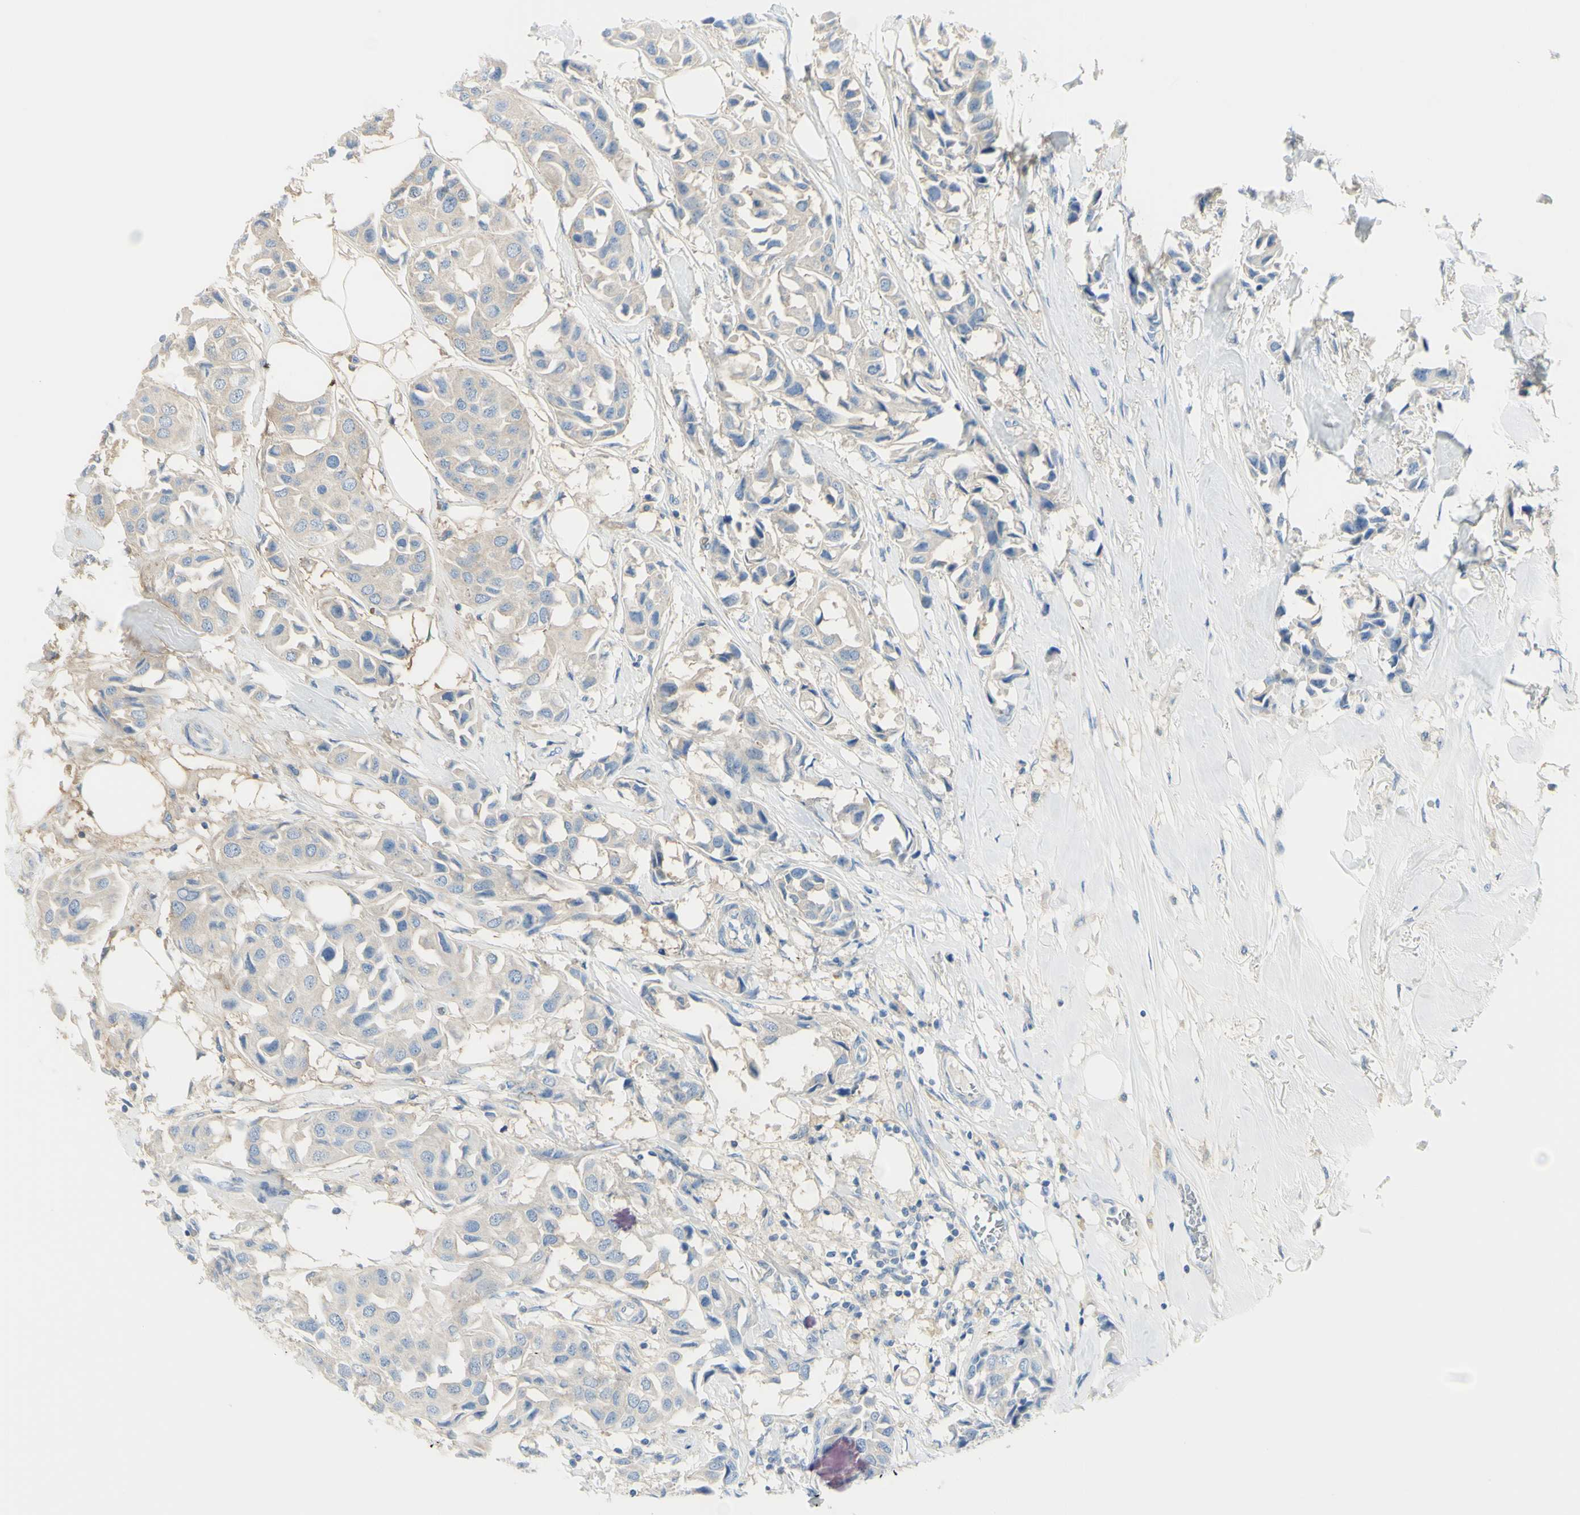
{"staining": {"intensity": "weak", "quantity": ">75%", "location": "cytoplasmic/membranous"}, "tissue": "breast cancer", "cell_type": "Tumor cells", "image_type": "cancer", "snomed": [{"axis": "morphology", "description": "Duct carcinoma"}, {"axis": "topography", "description": "Breast"}], "caption": "A low amount of weak cytoplasmic/membranous positivity is seen in approximately >75% of tumor cells in intraductal carcinoma (breast) tissue.", "gene": "NCBP2L", "patient": {"sex": "female", "age": 80}}